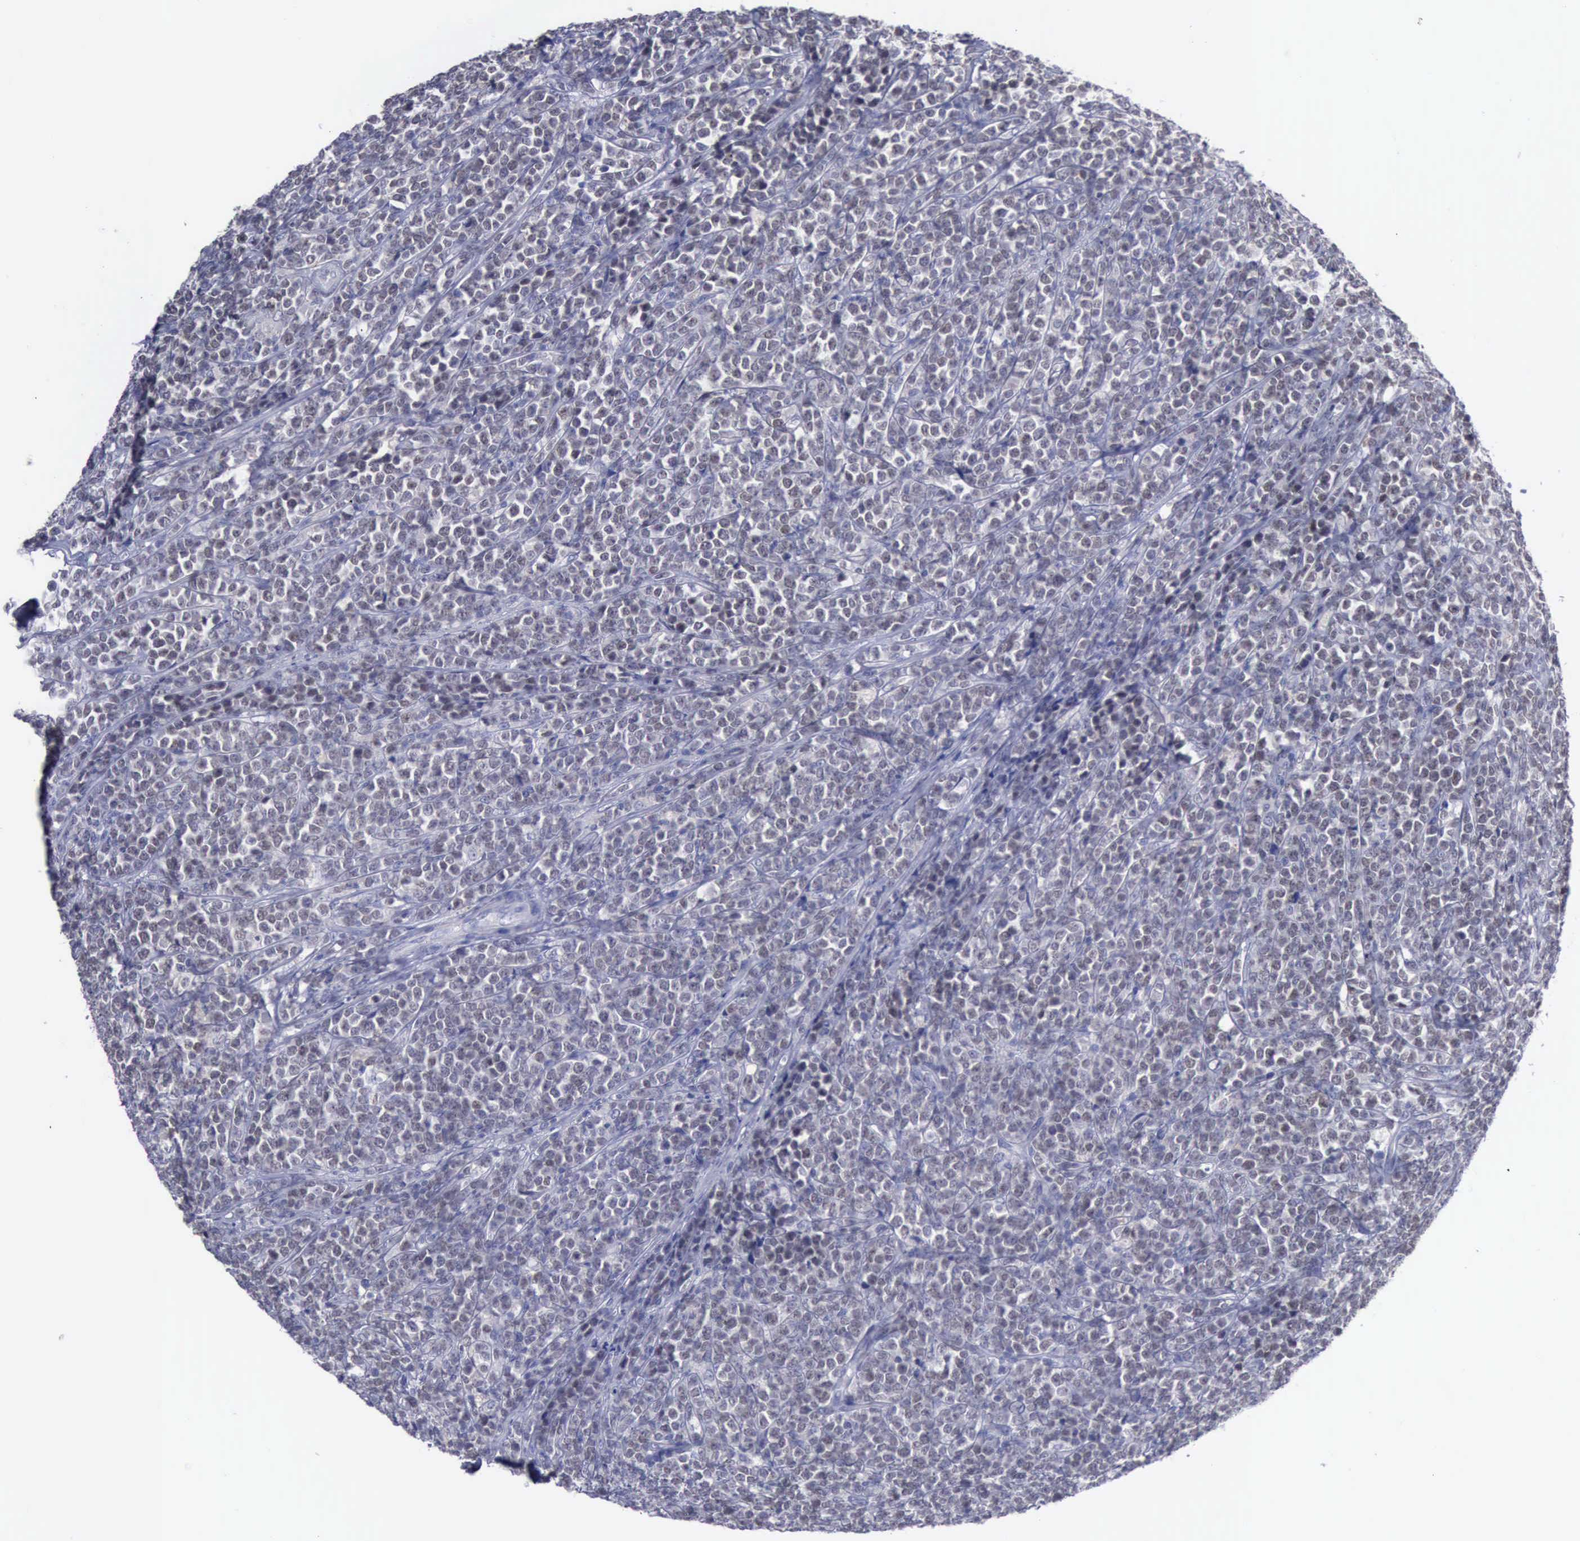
{"staining": {"intensity": "negative", "quantity": "none", "location": "none"}, "tissue": "lymphoma", "cell_type": "Tumor cells", "image_type": "cancer", "snomed": [{"axis": "morphology", "description": "Malignant lymphoma, non-Hodgkin's type, High grade"}, {"axis": "topography", "description": "Small intestine"}, {"axis": "topography", "description": "Colon"}], "caption": "Immunohistochemistry (IHC) of human lymphoma shows no positivity in tumor cells.", "gene": "SATB2", "patient": {"sex": "male", "age": 8}}